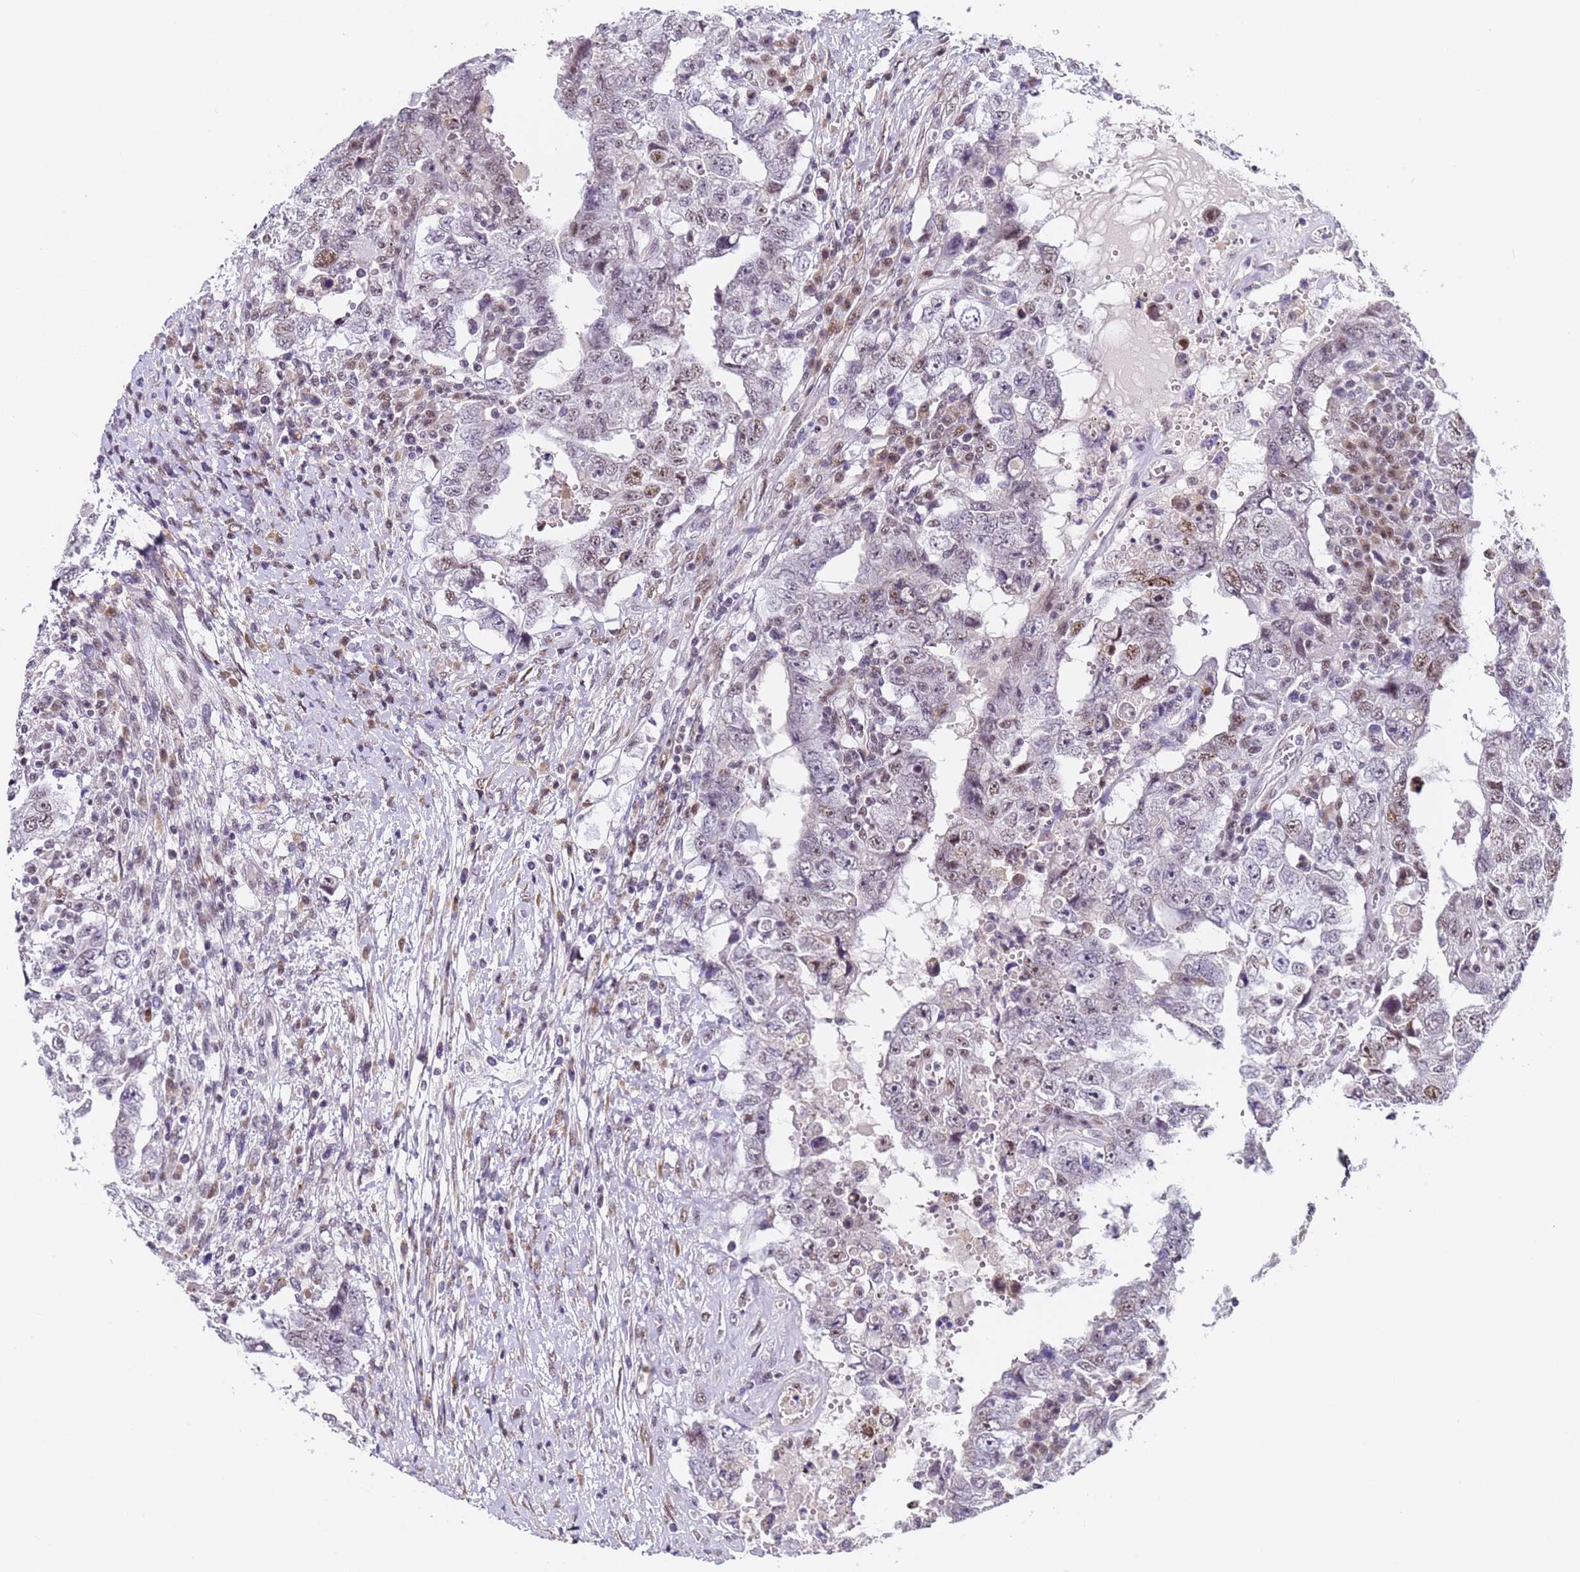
{"staining": {"intensity": "weak", "quantity": "25%-75%", "location": "nuclear"}, "tissue": "testis cancer", "cell_type": "Tumor cells", "image_type": "cancer", "snomed": [{"axis": "morphology", "description": "Carcinoma, Embryonal, NOS"}, {"axis": "topography", "description": "Testis"}], "caption": "IHC photomicrograph of neoplastic tissue: human testis cancer (embryonal carcinoma) stained using immunohistochemistry (IHC) demonstrates low levels of weak protein expression localized specifically in the nuclear of tumor cells, appearing as a nuclear brown color.", "gene": "FNBP4", "patient": {"sex": "male", "age": 26}}